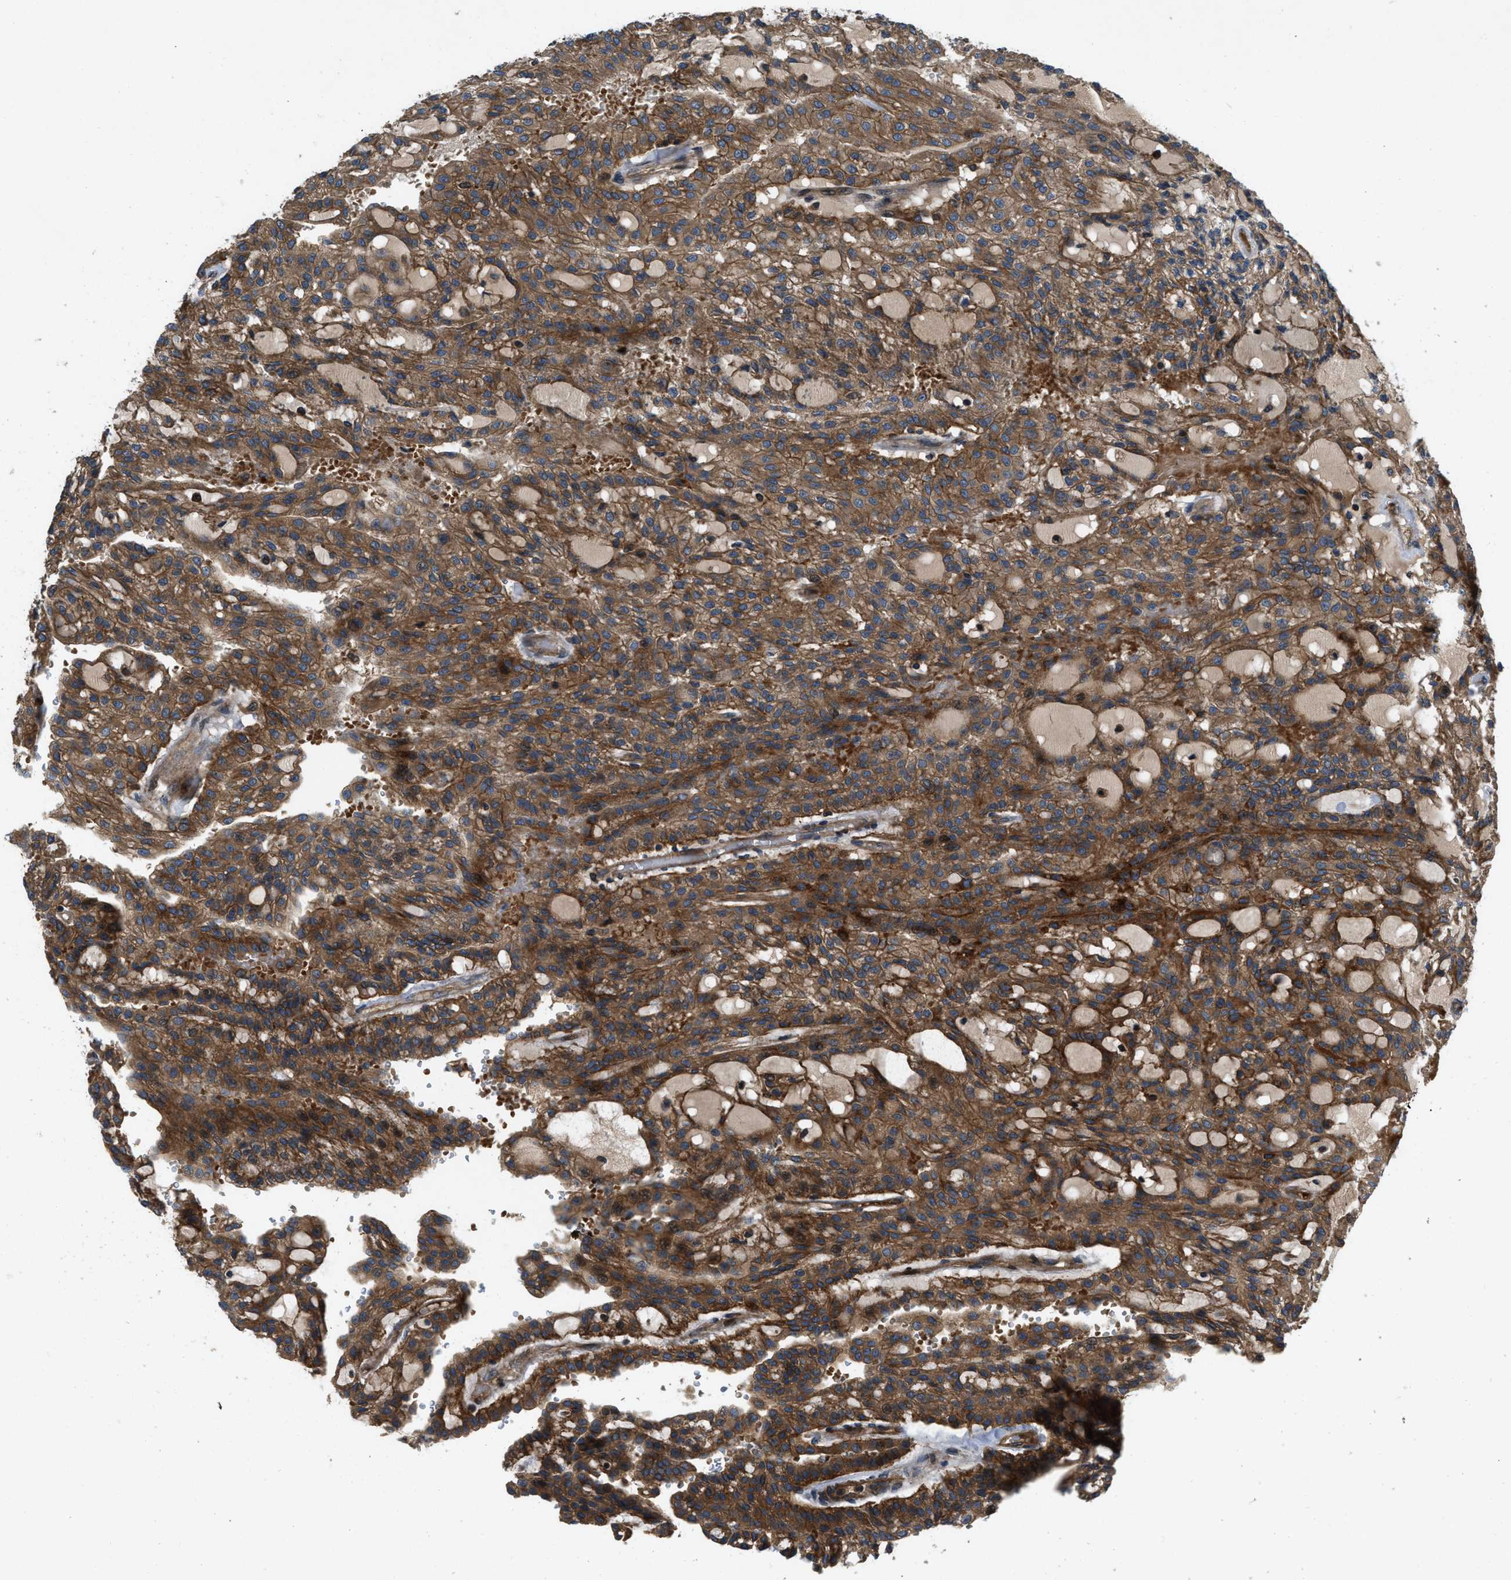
{"staining": {"intensity": "moderate", "quantity": ">75%", "location": "cytoplasmic/membranous"}, "tissue": "renal cancer", "cell_type": "Tumor cells", "image_type": "cancer", "snomed": [{"axis": "morphology", "description": "Adenocarcinoma, NOS"}, {"axis": "topography", "description": "Kidney"}], "caption": "This is an image of immunohistochemistry (IHC) staining of renal cancer (adenocarcinoma), which shows moderate positivity in the cytoplasmic/membranous of tumor cells.", "gene": "CNNM3", "patient": {"sex": "male", "age": 63}}